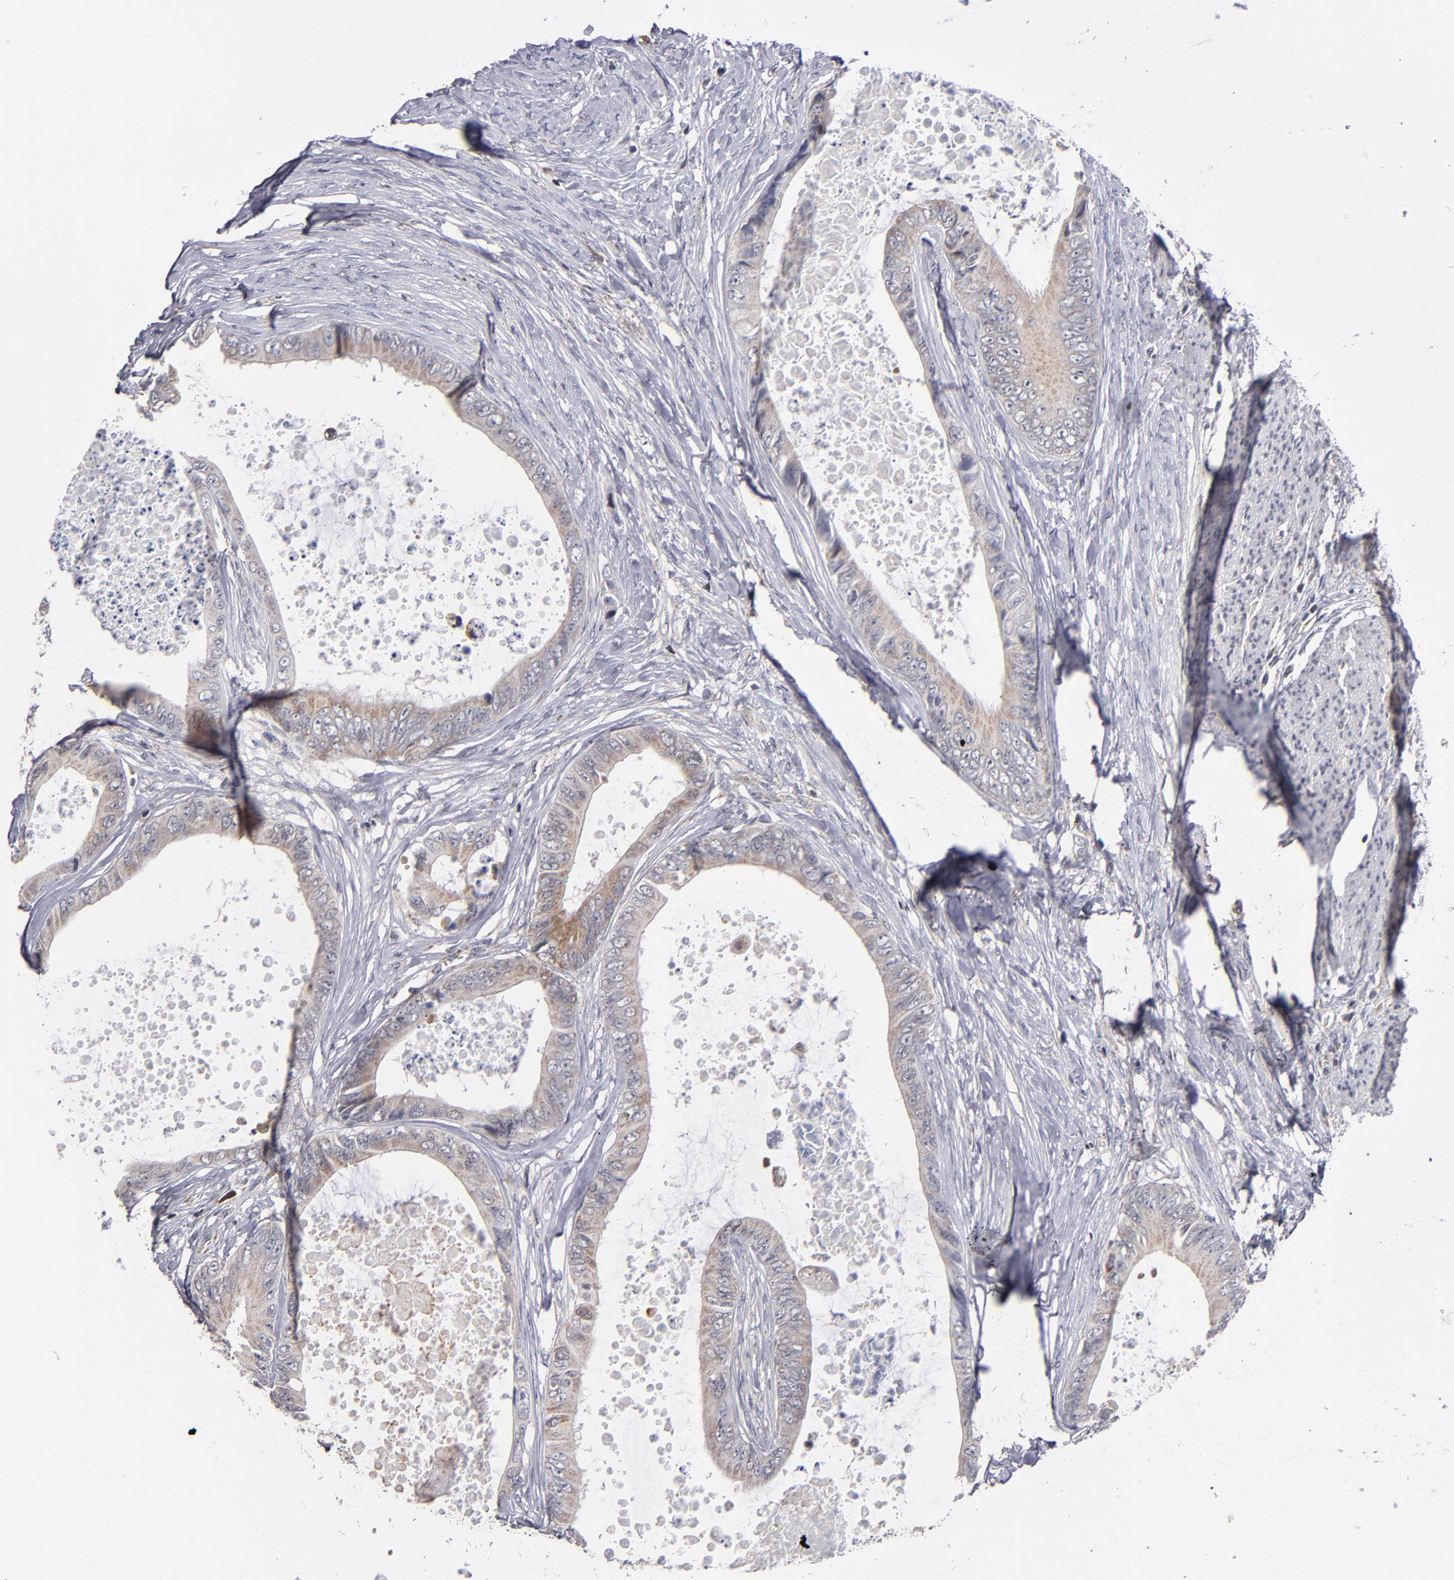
{"staining": {"intensity": "weak", "quantity": ">75%", "location": "cytoplasmic/membranous"}, "tissue": "colorectal cancer", "cell_type": "Tumor cells", "image_type": "cancer", "snomed": [{"axis": "morphology", "description": "Normal tissue, NOS"}, {"axis": "morphology", "description": "Adenocarcinoma, NOS"}, {"axis": "topography", "description": "Rectum"}, {"axis": "topography", "description": "Peripheral nerve tissue"}], "caption": "The immunohistochemical stain highlights weak cytoplasmic/membranous positivity in tumor cells of colorectal cancer (adenocarcinoma) tissue. (DAB = brown stain, brightfield microscopy at high magnification).", "gene": "ODF2", "patient": {"sex": "female", "age": 77}}